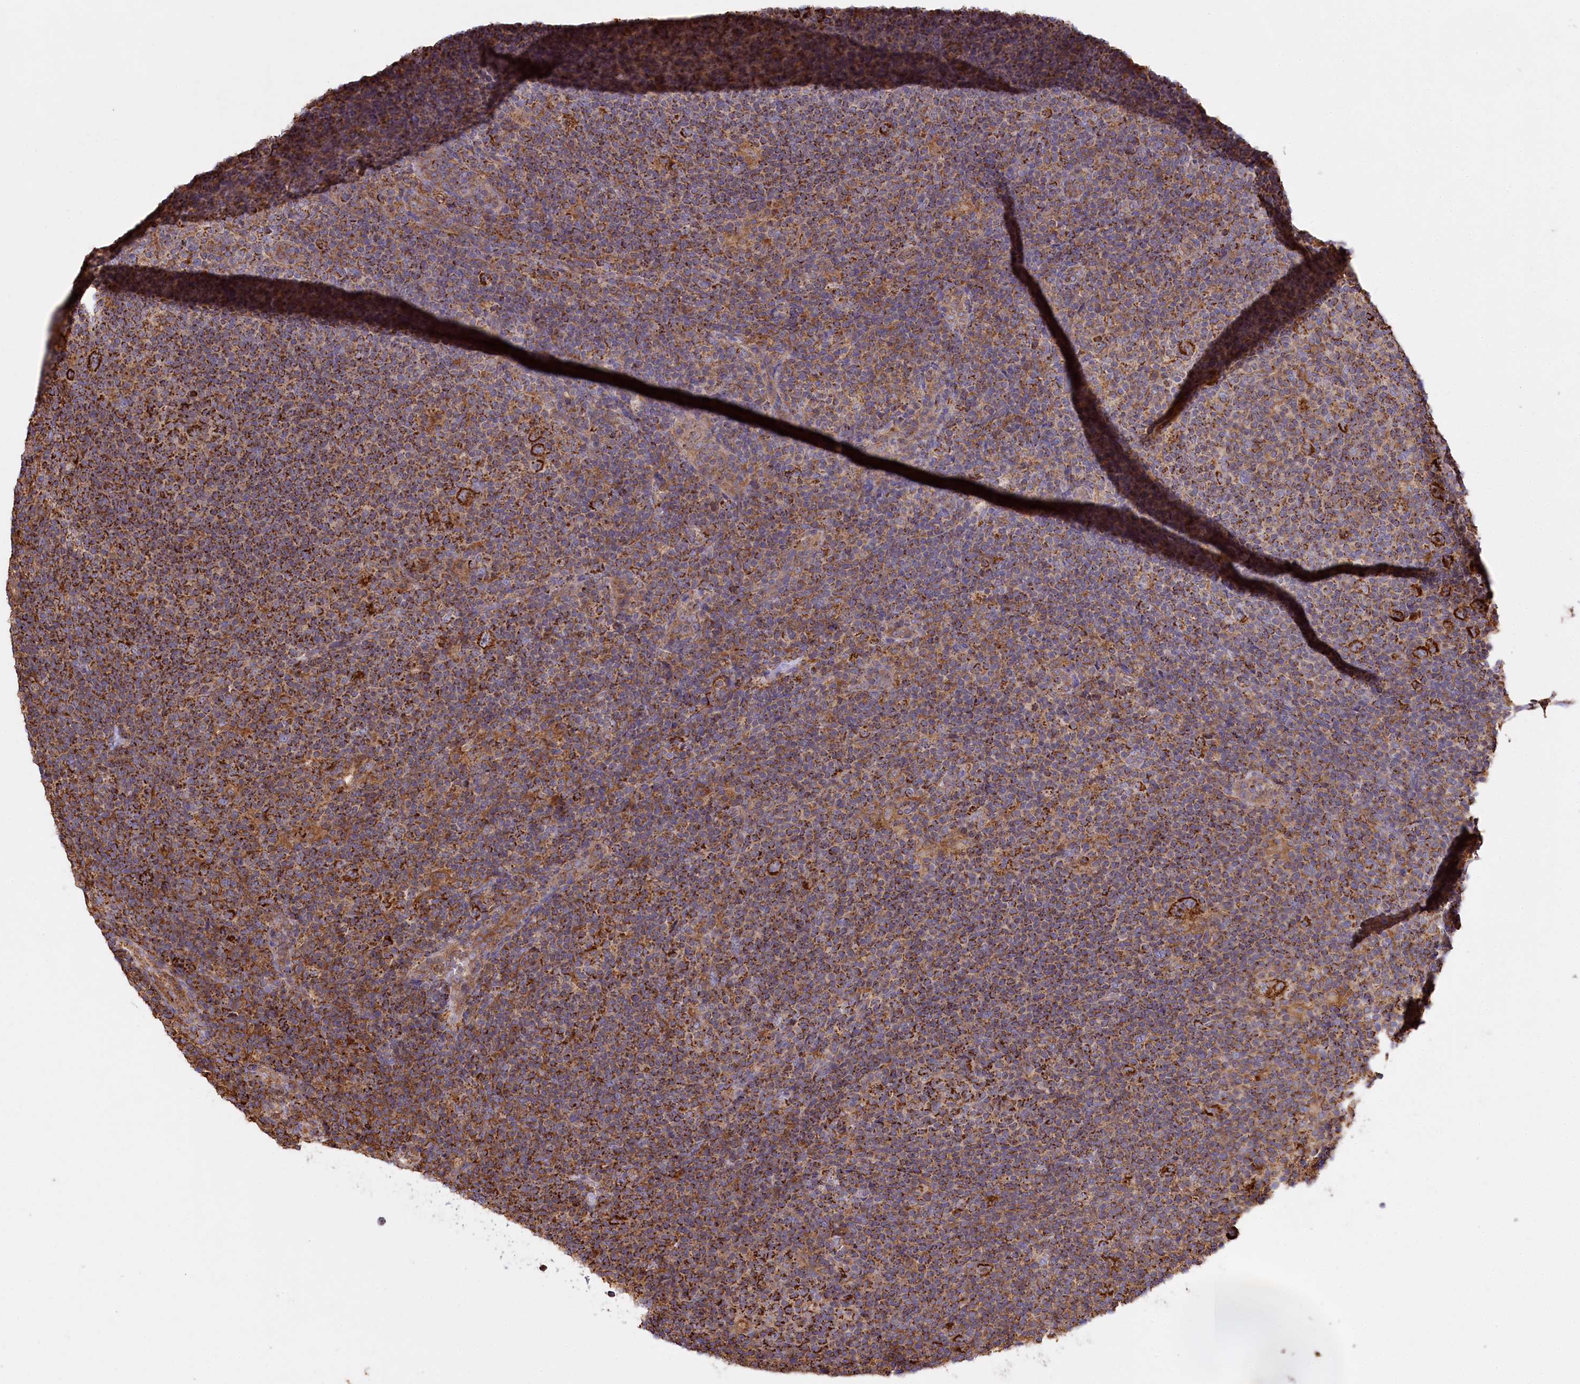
{"staining": {"intensity": "strong", "quantity": ">75%", "location": "cytoplasmic/membranous"}, "tissue": "lymphoma", "cell_type": "Tumor cells", "image_type": "cancer", "snomed": [{"axis": "morphology", "description": "Hodgkin's disease, NOS"}, {"axis": "topography", "description": "Lymph node"}], "caption": "Tumor cells exhibit high levels of strong cytoplasmic/membranous positivity in approximately >75% of cells in human Hodgkin's disease.", "gene": "CARD19", "patient": {"sex": "female", "age": 57}}